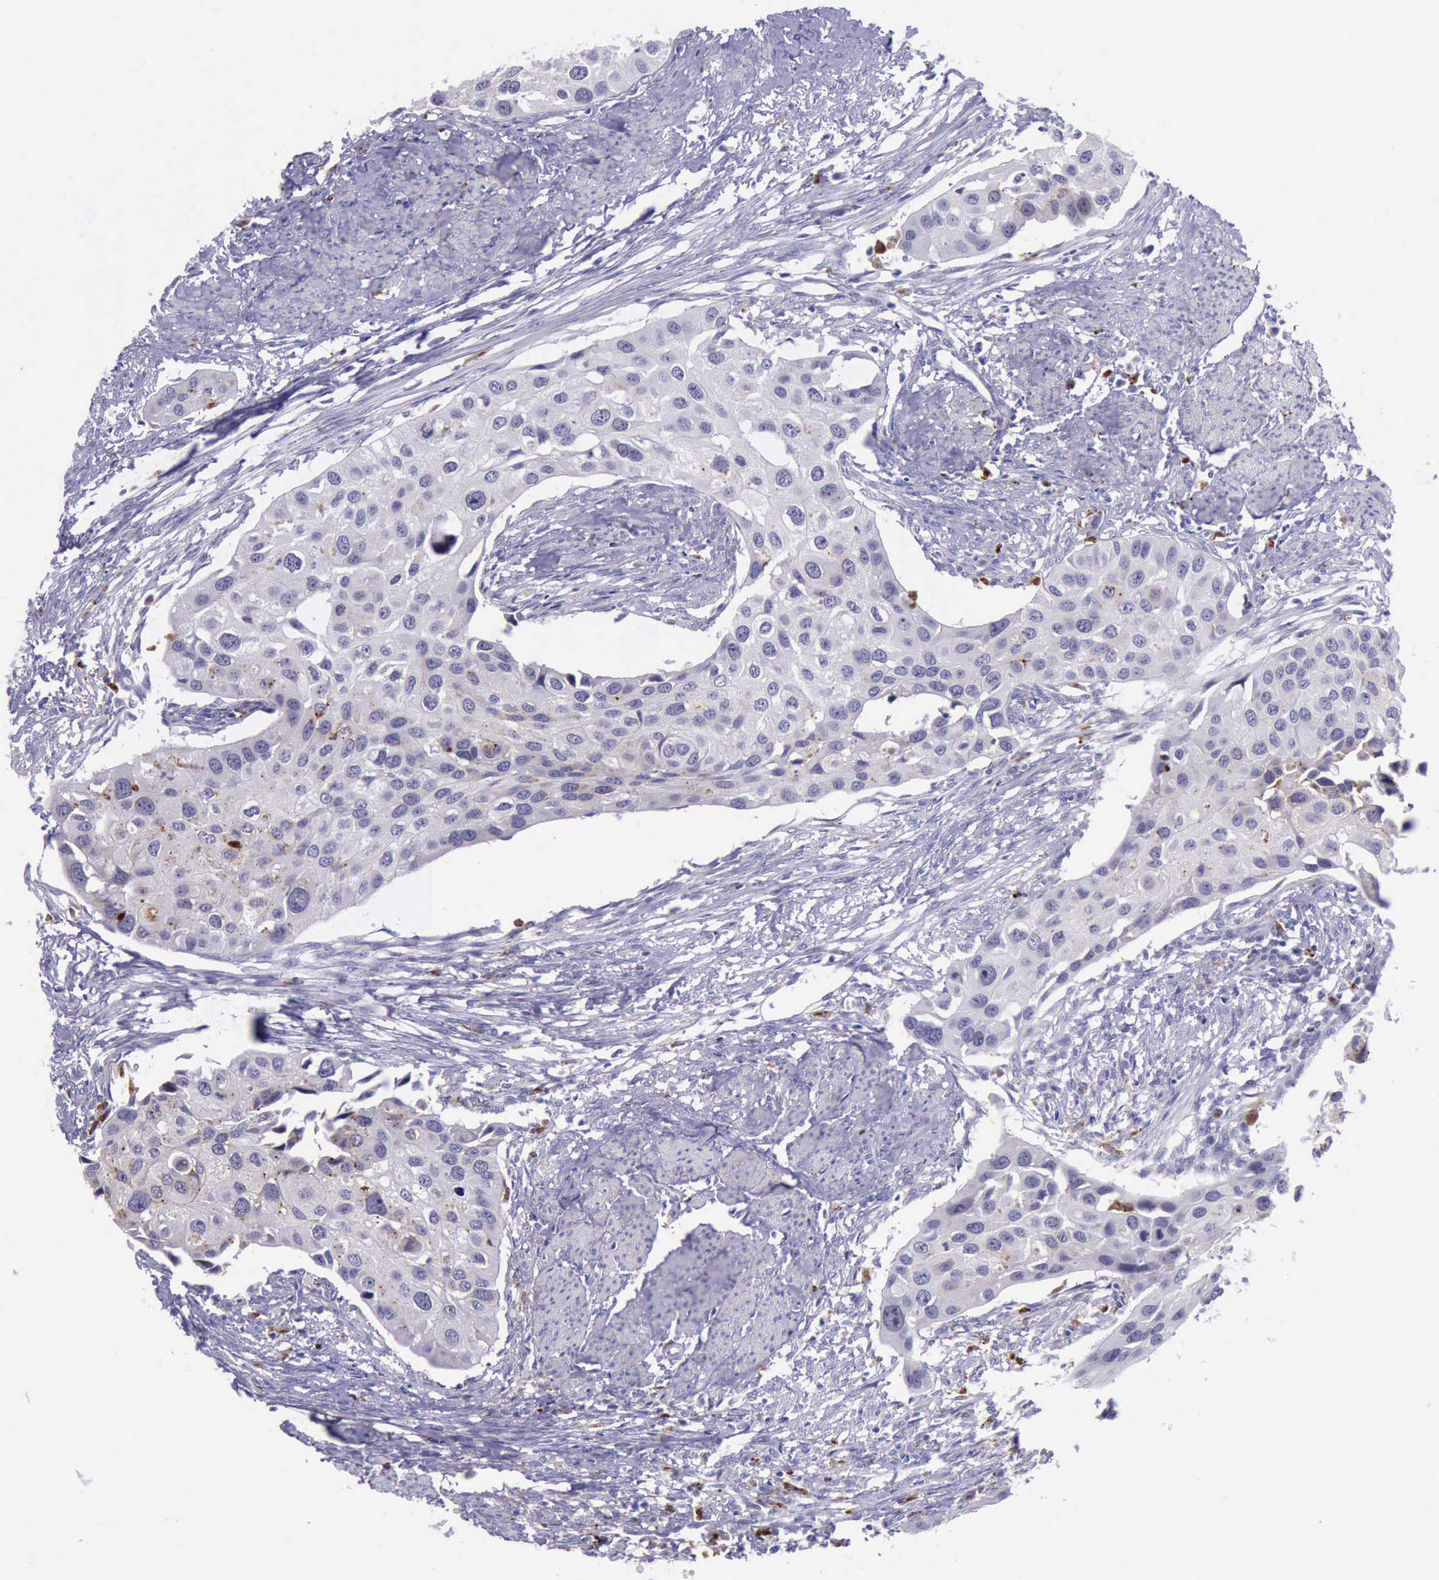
{"staining": {"intensity": "weak", "quantity": "<25%", "location": "cytoplasmic/membranous"}, "tissue": "urothelial cancer", "cell_type": "Tumor cells", "image_type": "cancer", "snomed": [{"axis": "morphology", "description": "Urothelial carcinoma, High grade"}, {"axis": "topography", "description": "Urinary bladder"}], "caption": "Immunohistochemistry (IHC) image of neoplastic tissue: human urothelial cancer stained with DAB demonstrates no significant protein positivity in tumor cells.", "gene": "GLA", "patient": {"sex": "male", "age": 55}}